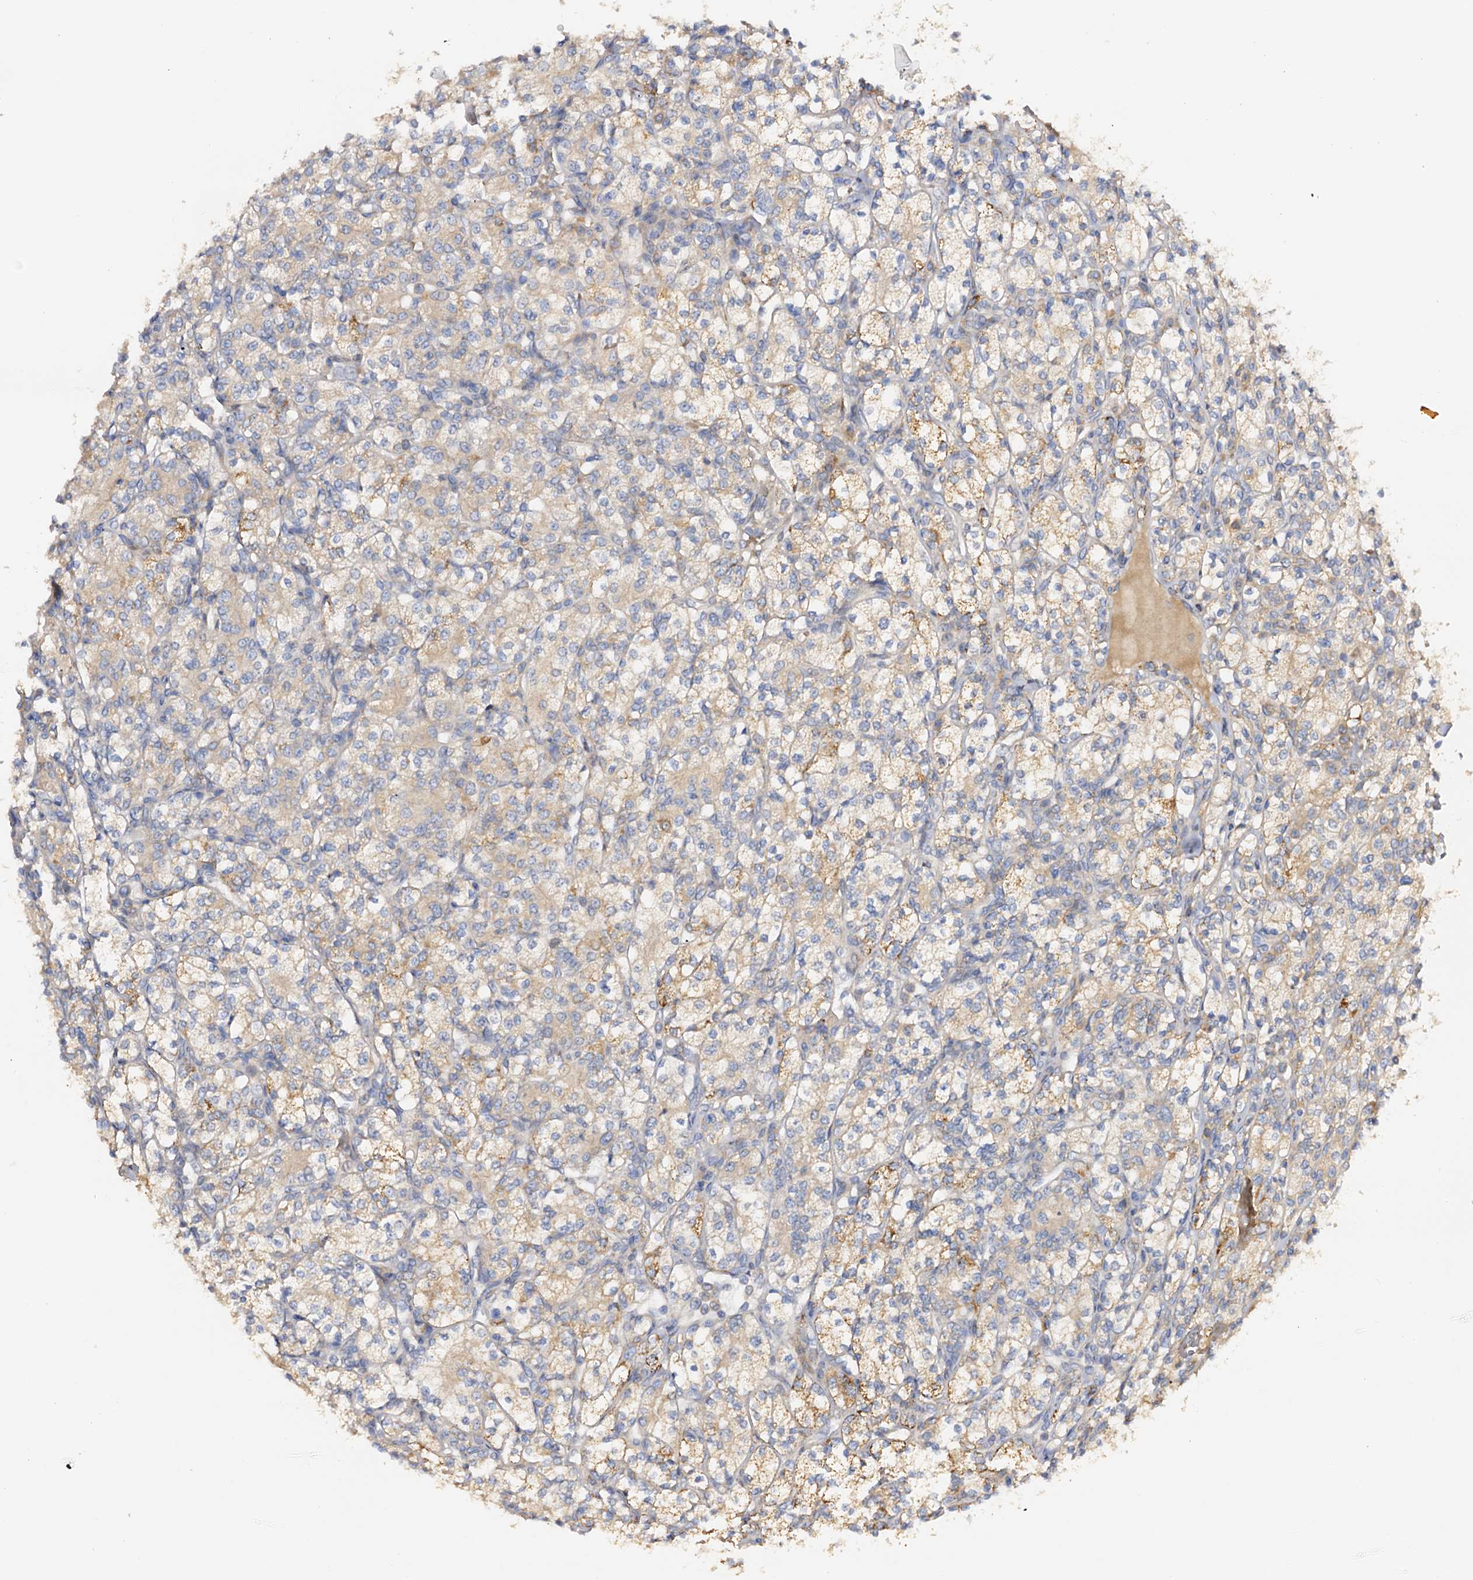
{"staining": {"intensity": "weak", "quantity": "25%-75%", "location": "cytoplasmic/membranous"}, "tissue": "renal cancer", "cell_type": "Tumor cells", "image_type": "cancer", "snomed": [{"axis": "morphology", "description": "Adenocarcinoma, NOS"}, {"axis": "topography", "description": "Kidney"}], "caption": "A histopathology image of human renal cancer stained for a protein displays weak cytoplasmic/membranous brown staining in tumor cells. (DAB (3,3'-diaminobenzidine) IHC with brightfield microscopy, high magnification).", "gene": "DMXL2", "patient": {"sex": "male", "age": 77}}